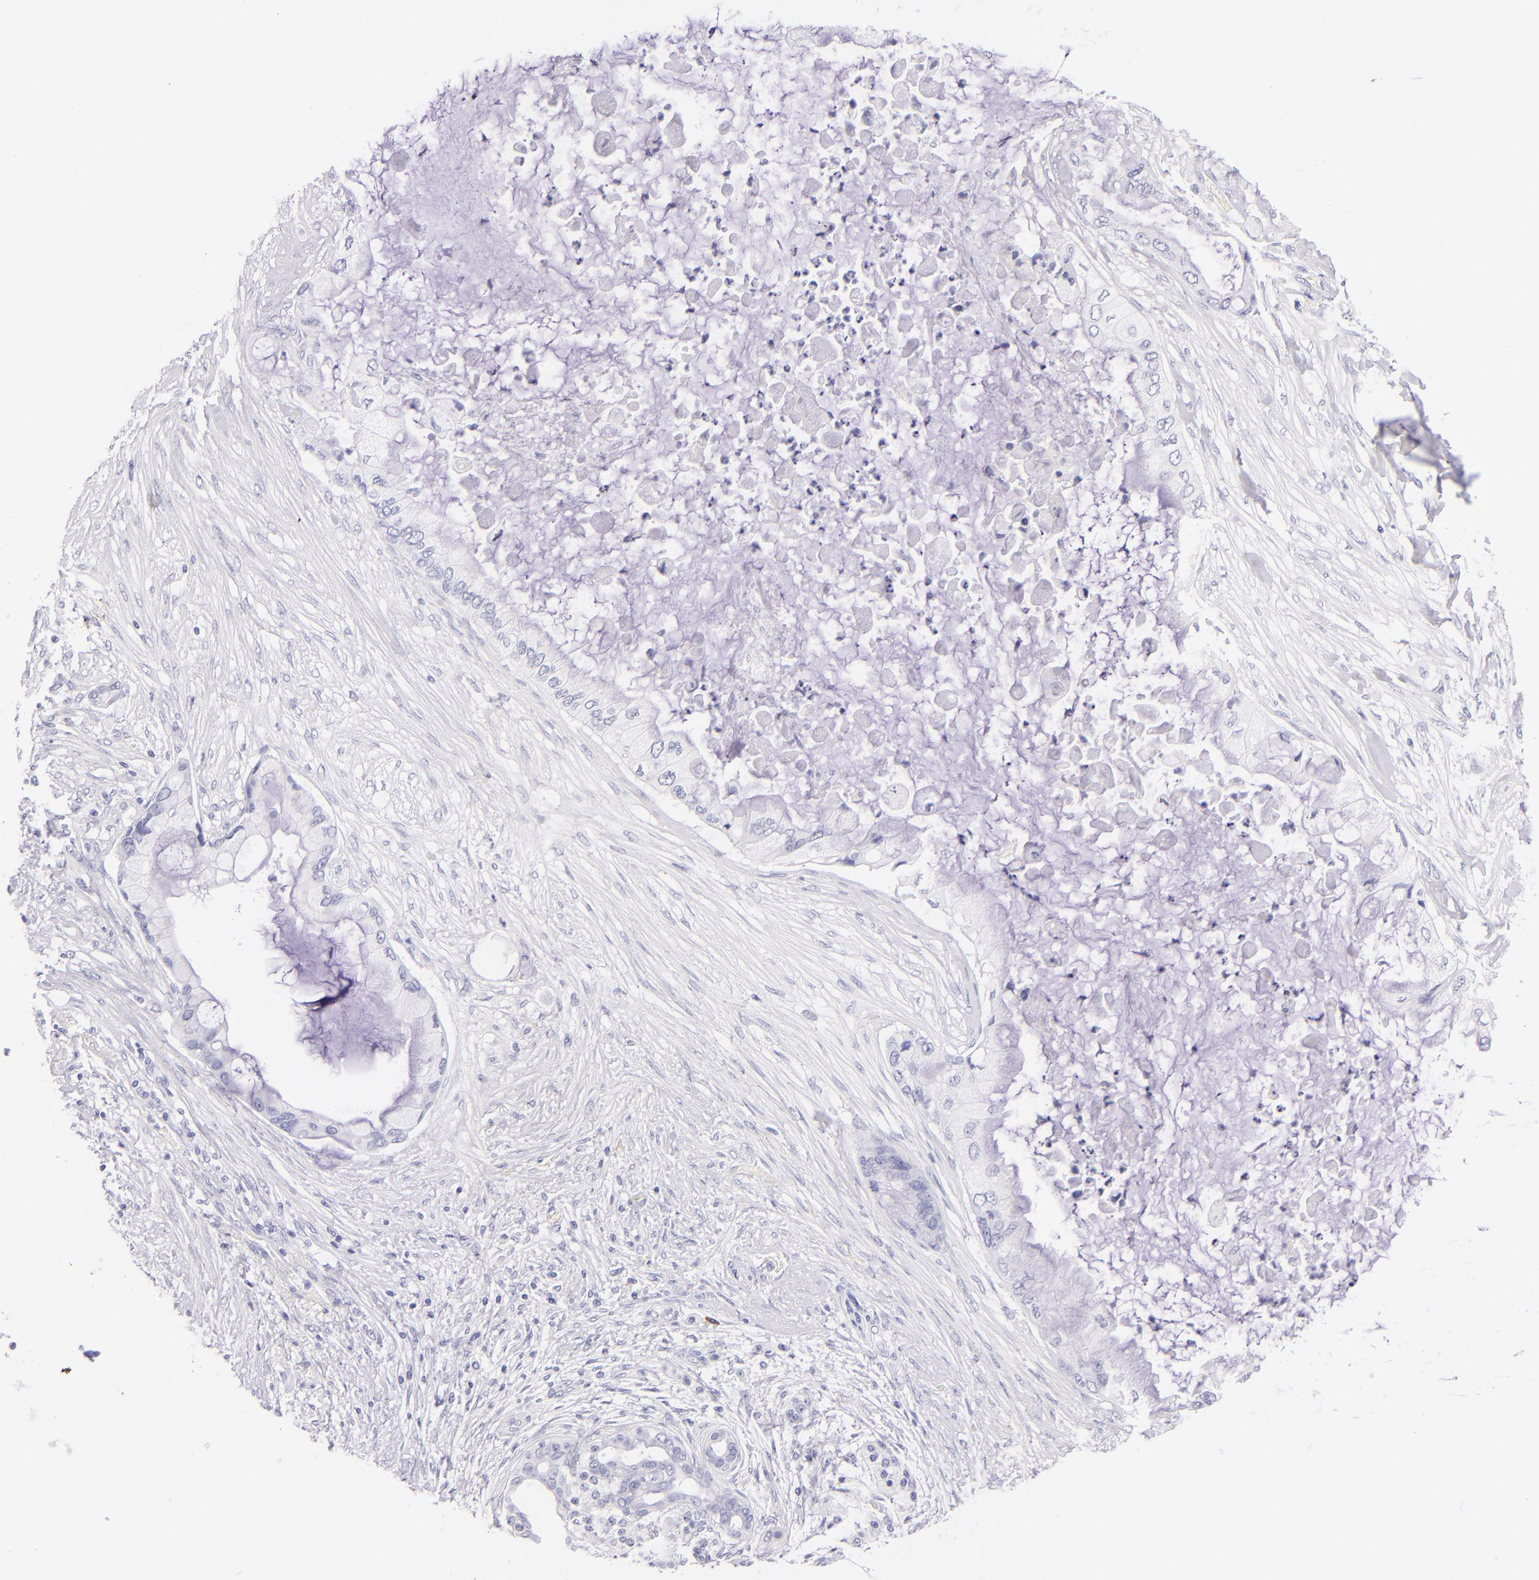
{"staining": {"intensity": "negative", "quantity": "none", "location": "none"}, "tissue": "pancreatic cancer", "cell_type": "Tumor cells", "image_type": "cancer", "snomed": [{"axis": "morphology", "description": "Adenocarcinoma, NOS"}, {"axis": "topography", "description": "Pancreas"}], "caption": "High magnification brightfield microscopy of pancreatic cancer stained with DAB (brown) and counterstained with hematoxylin (blue): tumor cells show no significant positivity.", "gene": "SDC1", "patient": {"sex": "female", "age": 59}}